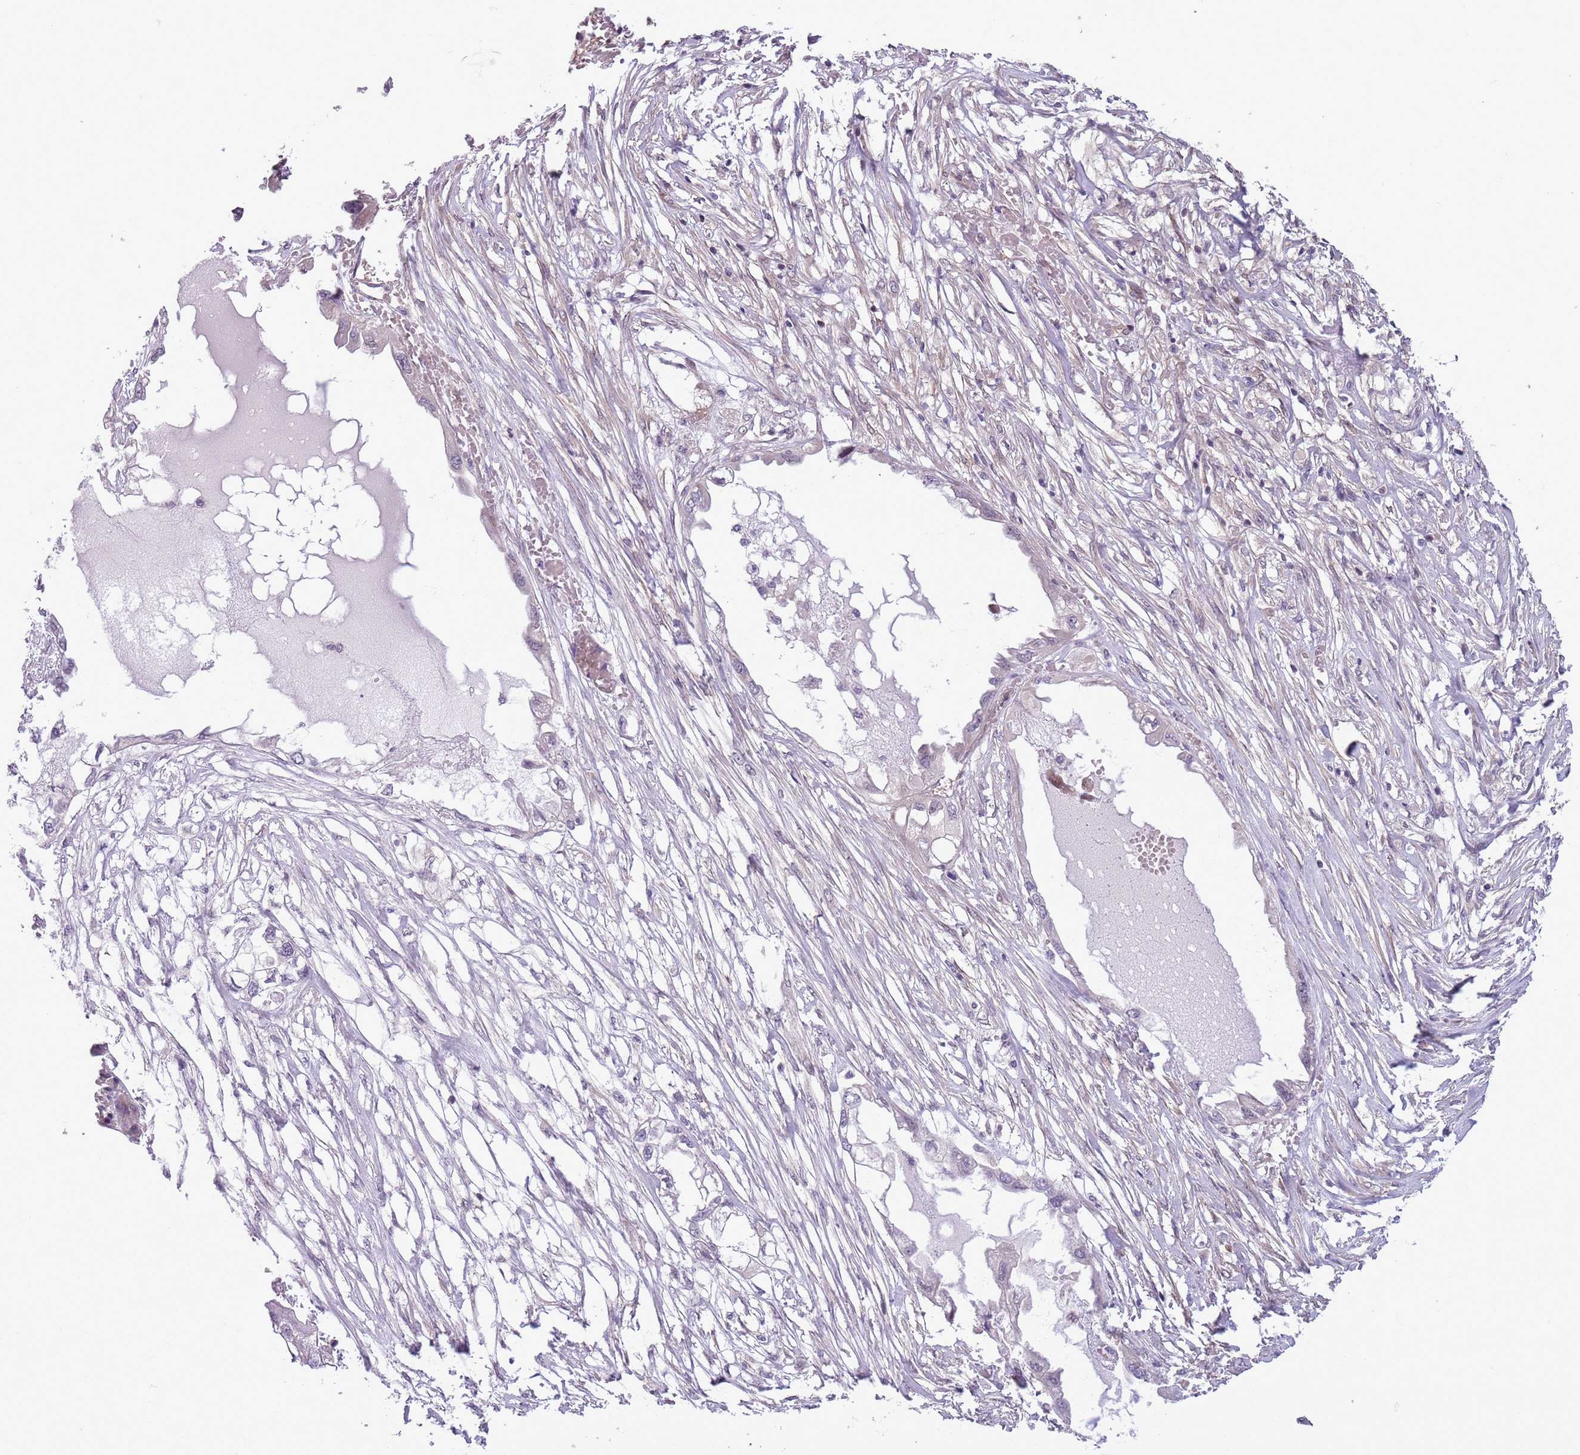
{"staining": {"intensity": "negative", "quantity": "none", "location": "none"}, "tissue": "endometrial cancer", "cell_type": "Tumor cells", "image_type": "cancer", "snomed": [{"axis": "morphology", "description": "Adenocarcinoma, NOS"}, {"axis": "morphology", "description": "Adenocarcinoma, metastatic, NOS"}, {"axis": "topography", "description": "Adipose tissue"}, {"axis": "topography", "description": "Endometrium"}], "caption": "Immunohistochemistry (IHC) of human endometrial metastatic adenocarcinoma shows no positivity in tumor cells. (Immunohistochemistry (IHC), brightfield microscopy, high magnification).", "gene": "JAML", "patient": {"sex": "female", "age": 67}}